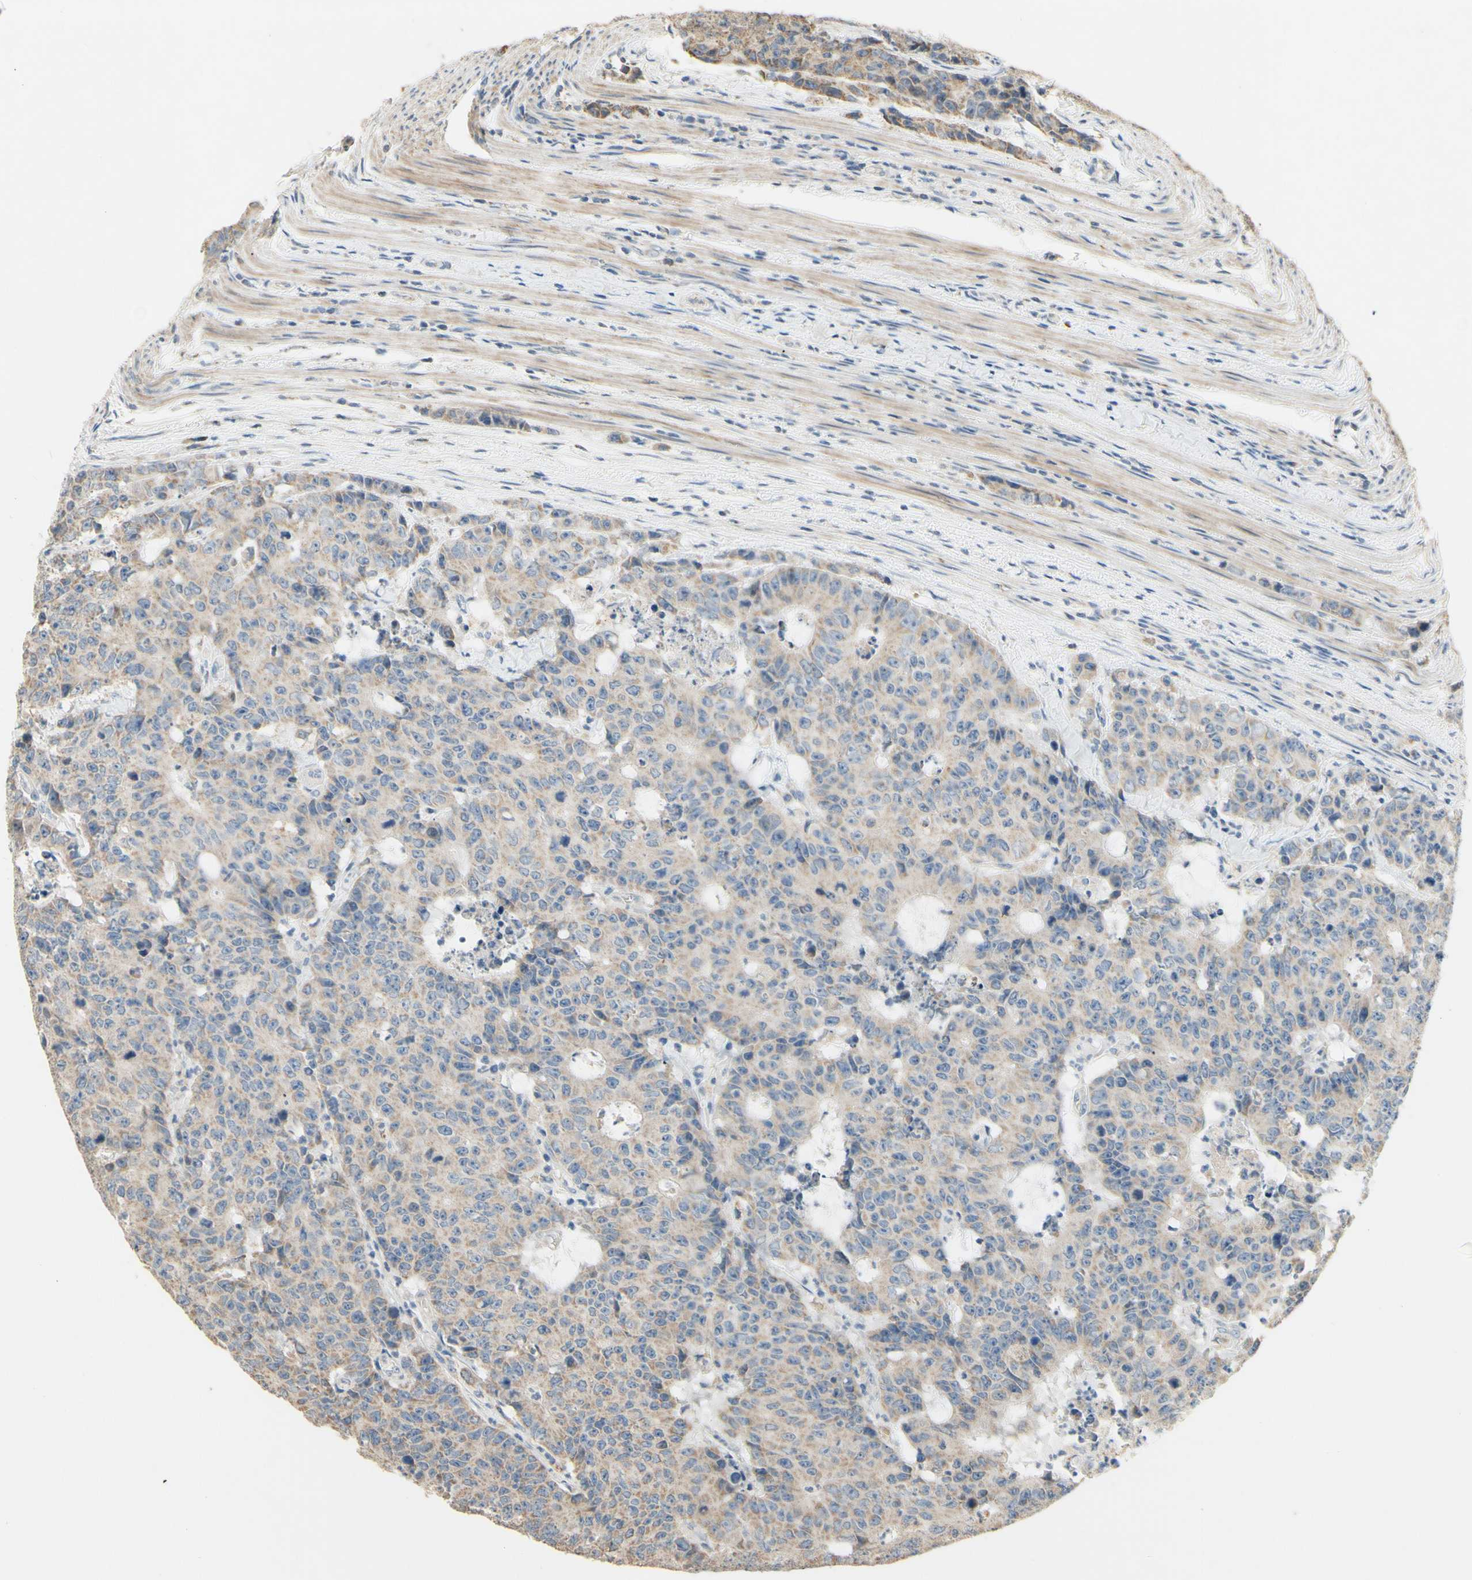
{"staining": {"intensity": "moderate", "quantity": "25%-75%", "location": "cytoplasmic/membranous"}, "tissue": "colorectal cancer", "cell_type": "Tumor cells", "image_type": "cancer", "snomed": [{"axis": "morphology", "description": "Adenocarcinoma, NOS"}, {"axis": "topography", "description": "Colon"}], "caption": "A high-resolution histopathology image shows IHC staining of colorectal adenocarcinoma, which displays moderate cytoplasmic/membranous positivity in approximately 25%-75% of tumor cells.", "gene": "PTGIS", "patient": {"sex": "female", "age": 86}}